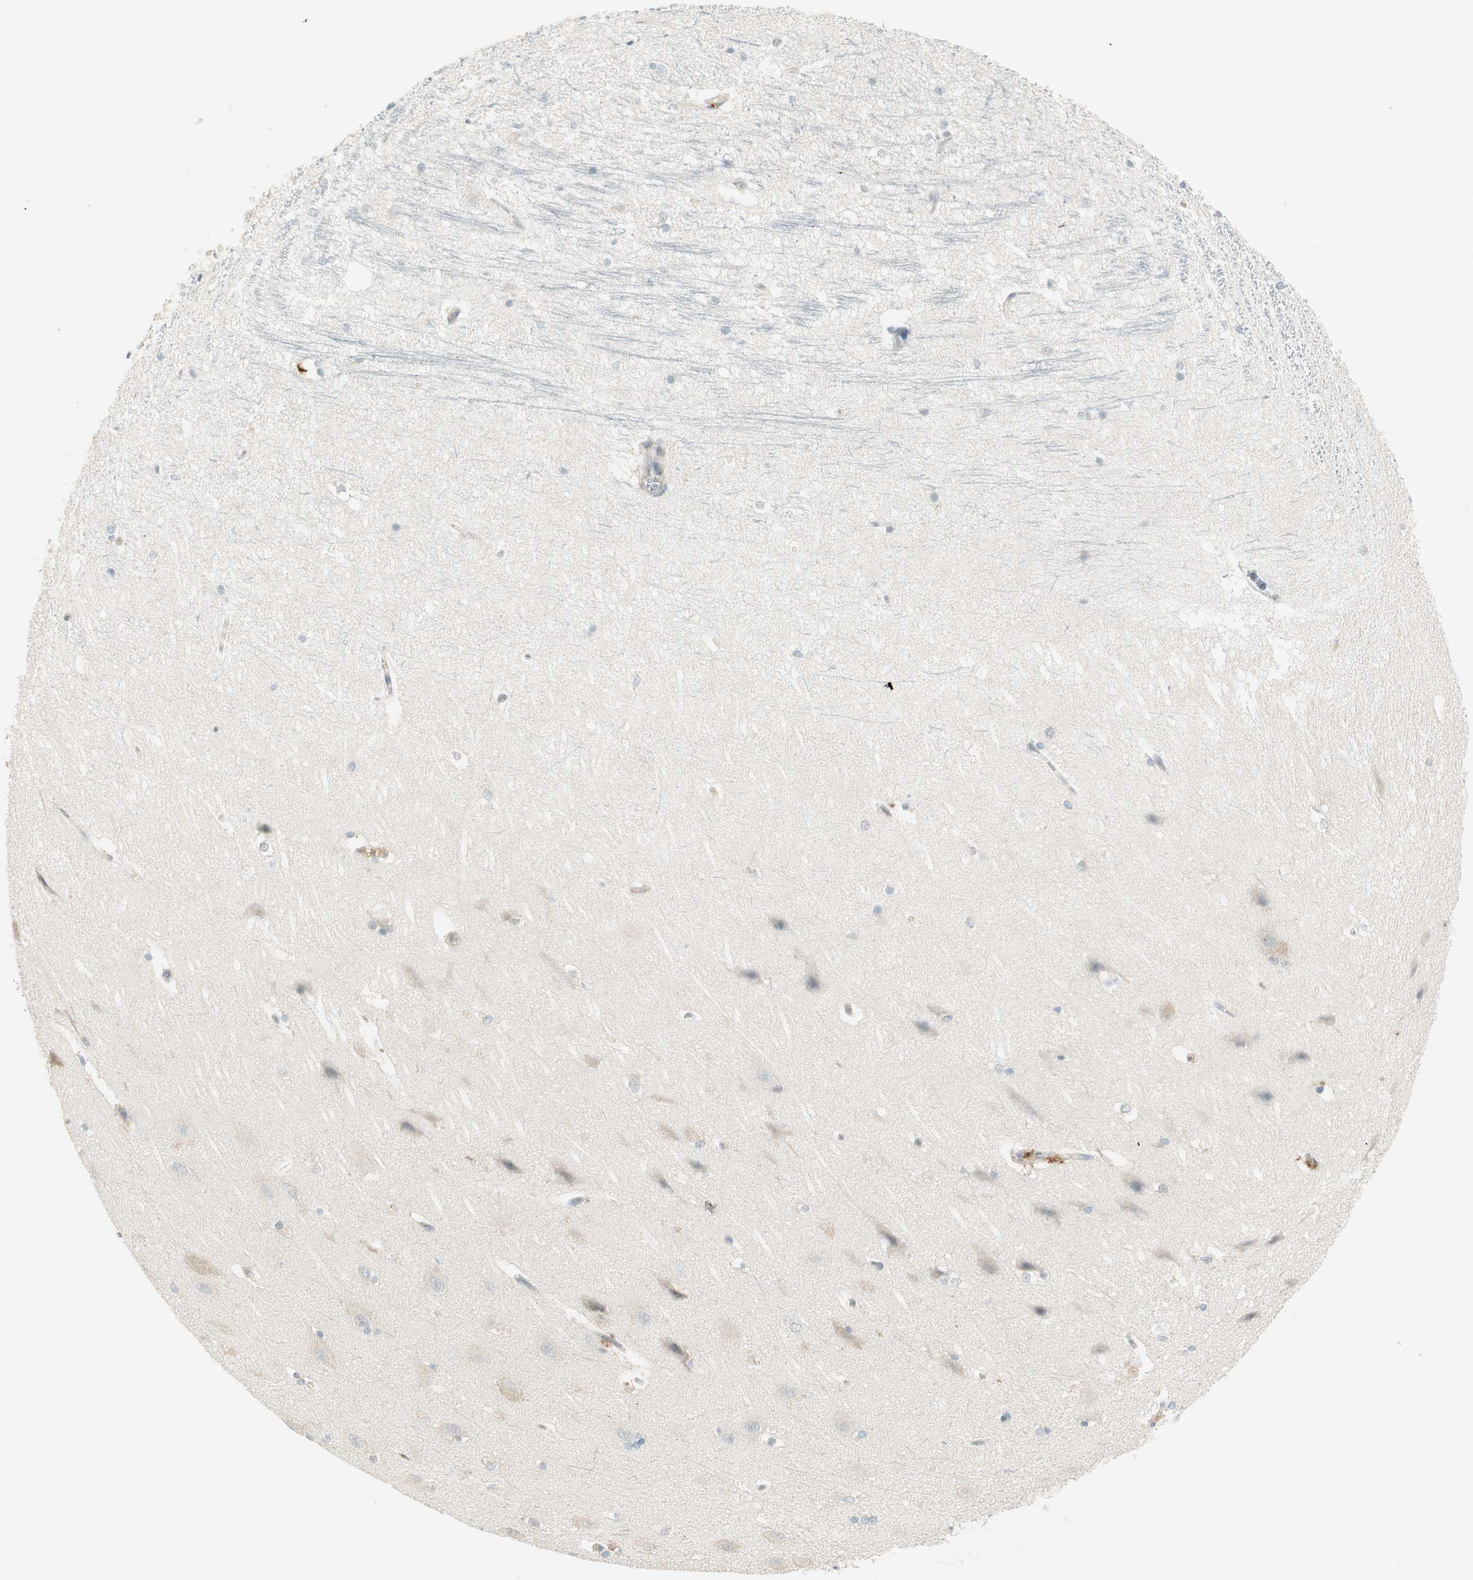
{"staining": {"intensity": "weak", "quantity": "25%-75%", "location": "cytoplasmic/membranous"}, "tissue": "hippocampus", "cell_type": "Glial cells", "image_type": "normal", "snomed": [{"axis": "morphology", "description": "Normal tissue, NOS"}, {"axis": "topography", "description": "Hippocampus"}], "caption": "Weak cytoplasmic/membranous positivity for a protein is present in approximately 25%-75% of glial cells of unremarkable hippocampus using immunohistochemistry.", "gene": "STON1", "patient": {"sex": "female", "age": 19}}